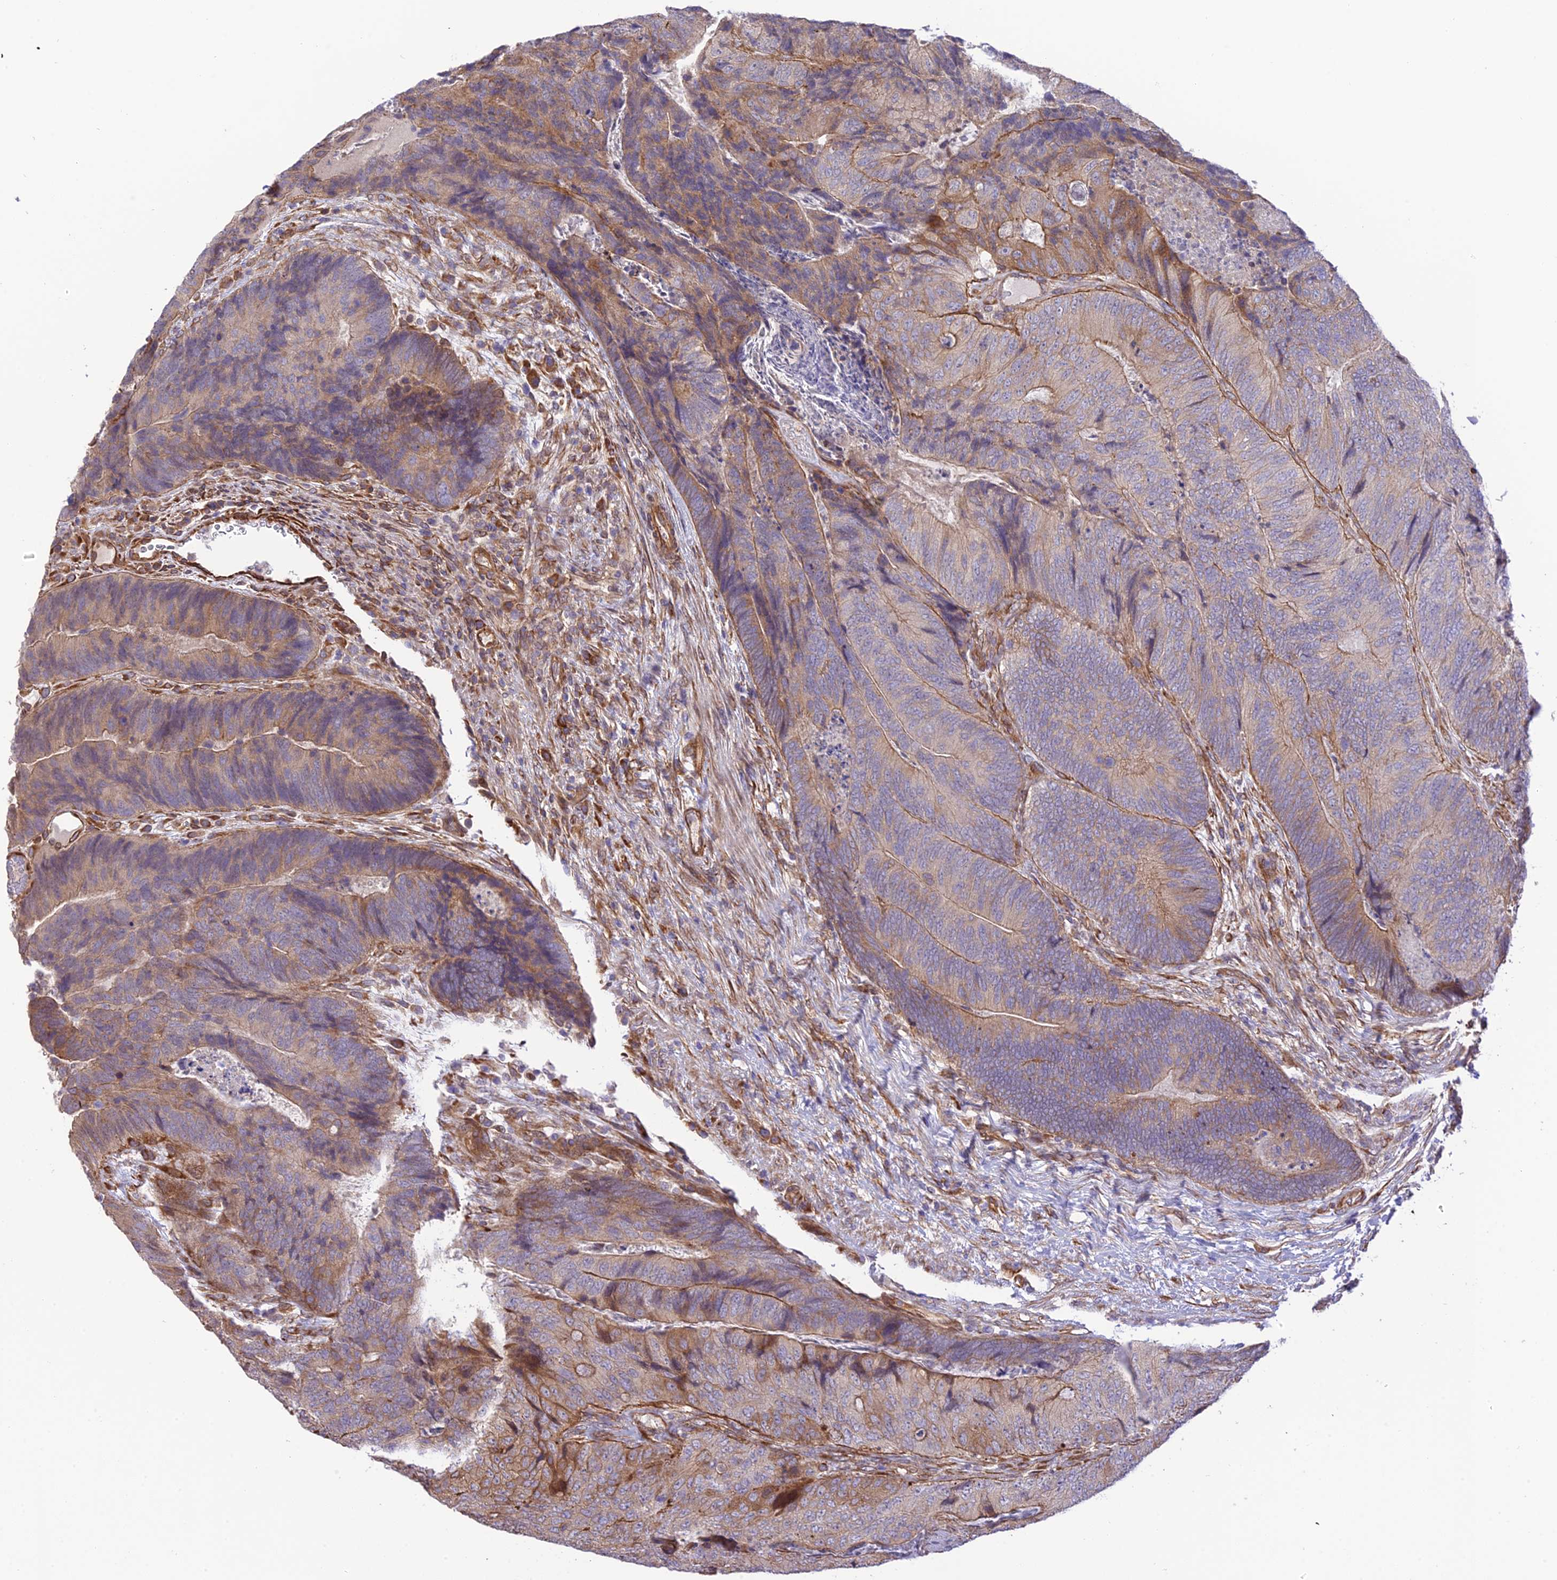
{"staining": {"intensity": "moderate", "quantity": "25%-75%", "location": "cytoplasmic/membranous"}, "tissue": "colorectal cancer", "cell_type": "Tumor cells", "image_type": "cancer", "snomed": [{"axis": "morphology", "description": "Adenocarcinoma, NOS"}, {"axis": "topography", "description": "Colon"}], "caption": "Protein analysis of adenocarcinoma (colorectal) tissue displays moderate cytoplasmic/membranous positivity in approximately 25%-75% of tumor cells.", "gene": "EXOC3L4", "patient": {"sex": "female", "age": 67}}